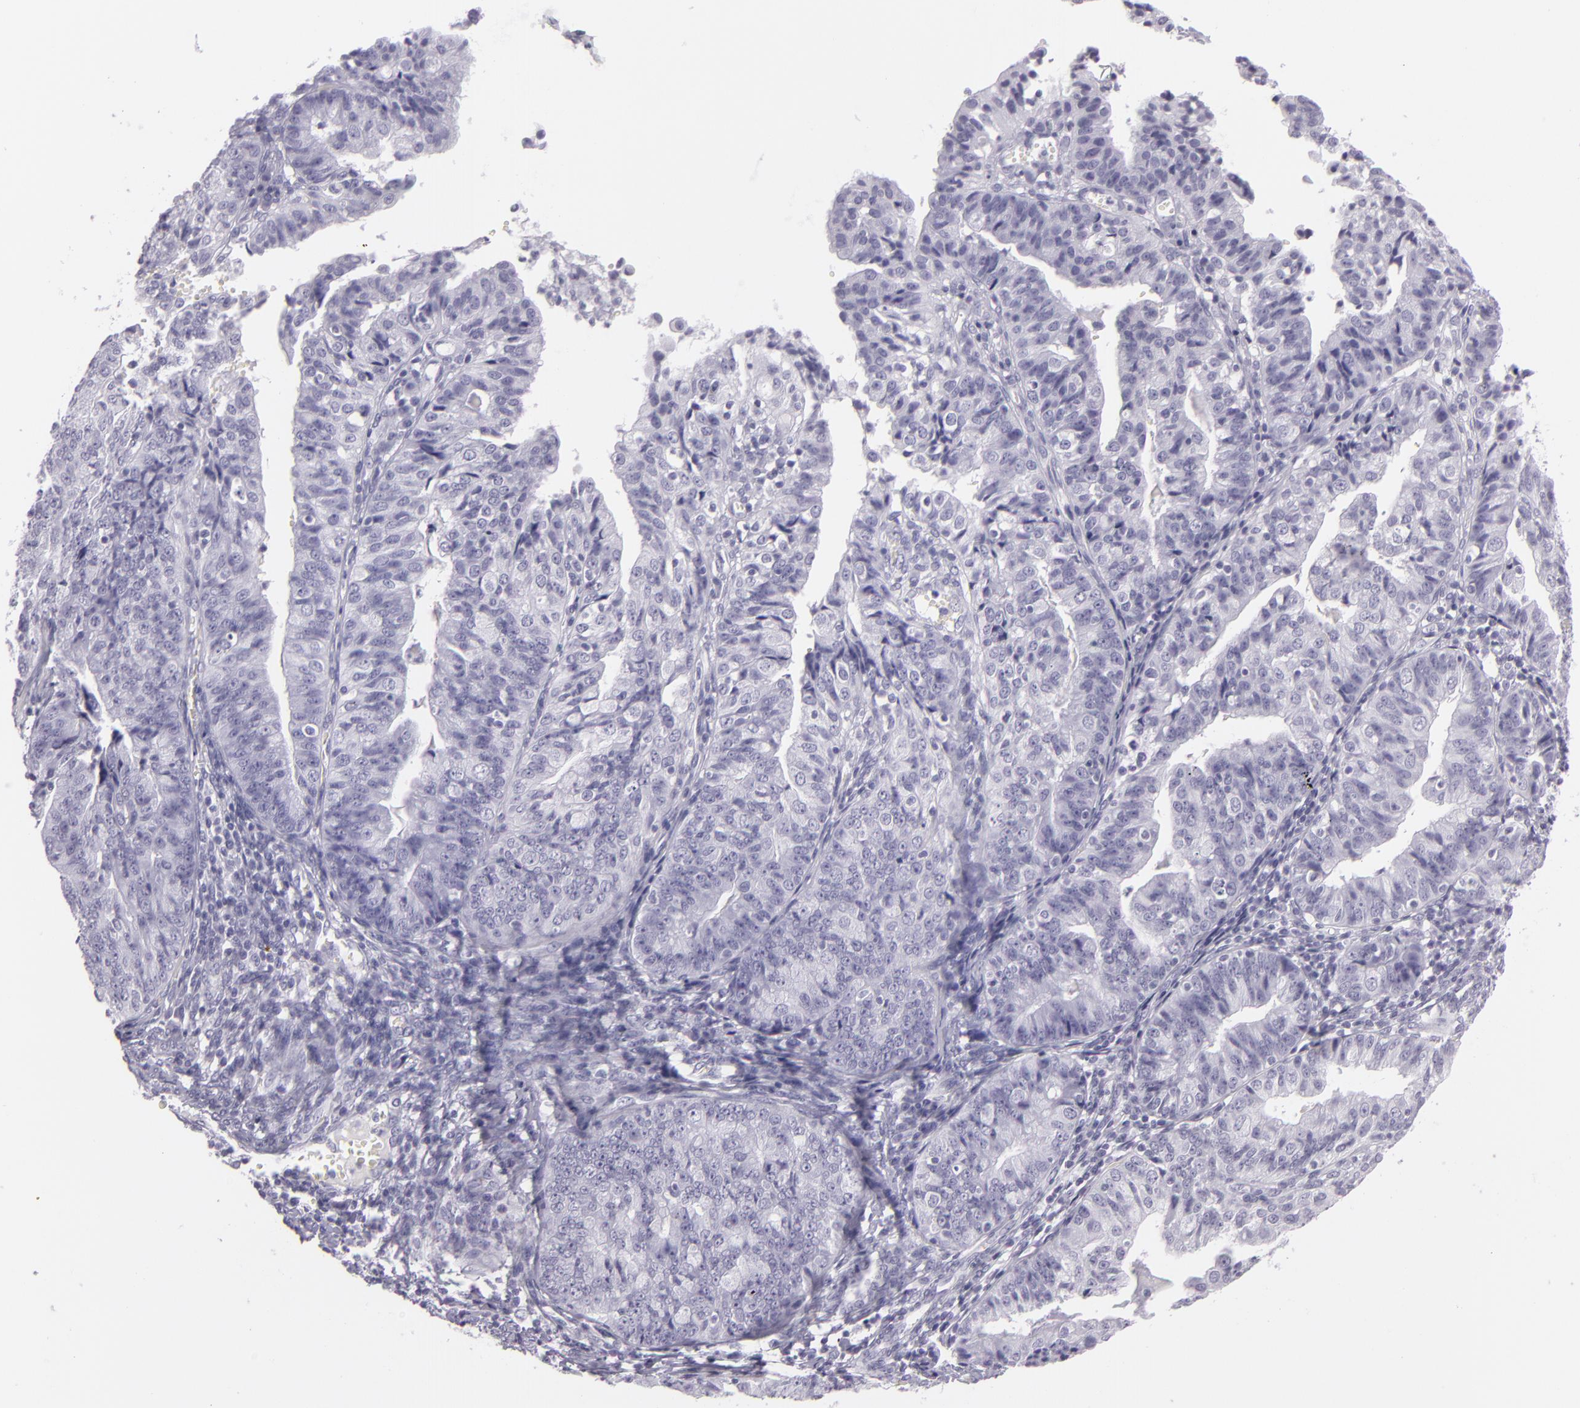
{"staining": {"intensity": "negative", "quantity": "none", "location": "none"}, "tissue": "endometrial cancer", "cell_type": "Tumor cells", "image_type": "cancer", "snomed": [{"axis": "morphology", "description": "Adenocarcinoma, NOS"}, {"axis": "topography", "description": "Endometrium"}], "caption": "The immunohistochemistry (IHC) micrograph has no significant positivity in tumor cells of endometrial adenocarcinoma tissue.", "gene": "MCM3", "patient": {"sex": "female", "age": 56}}